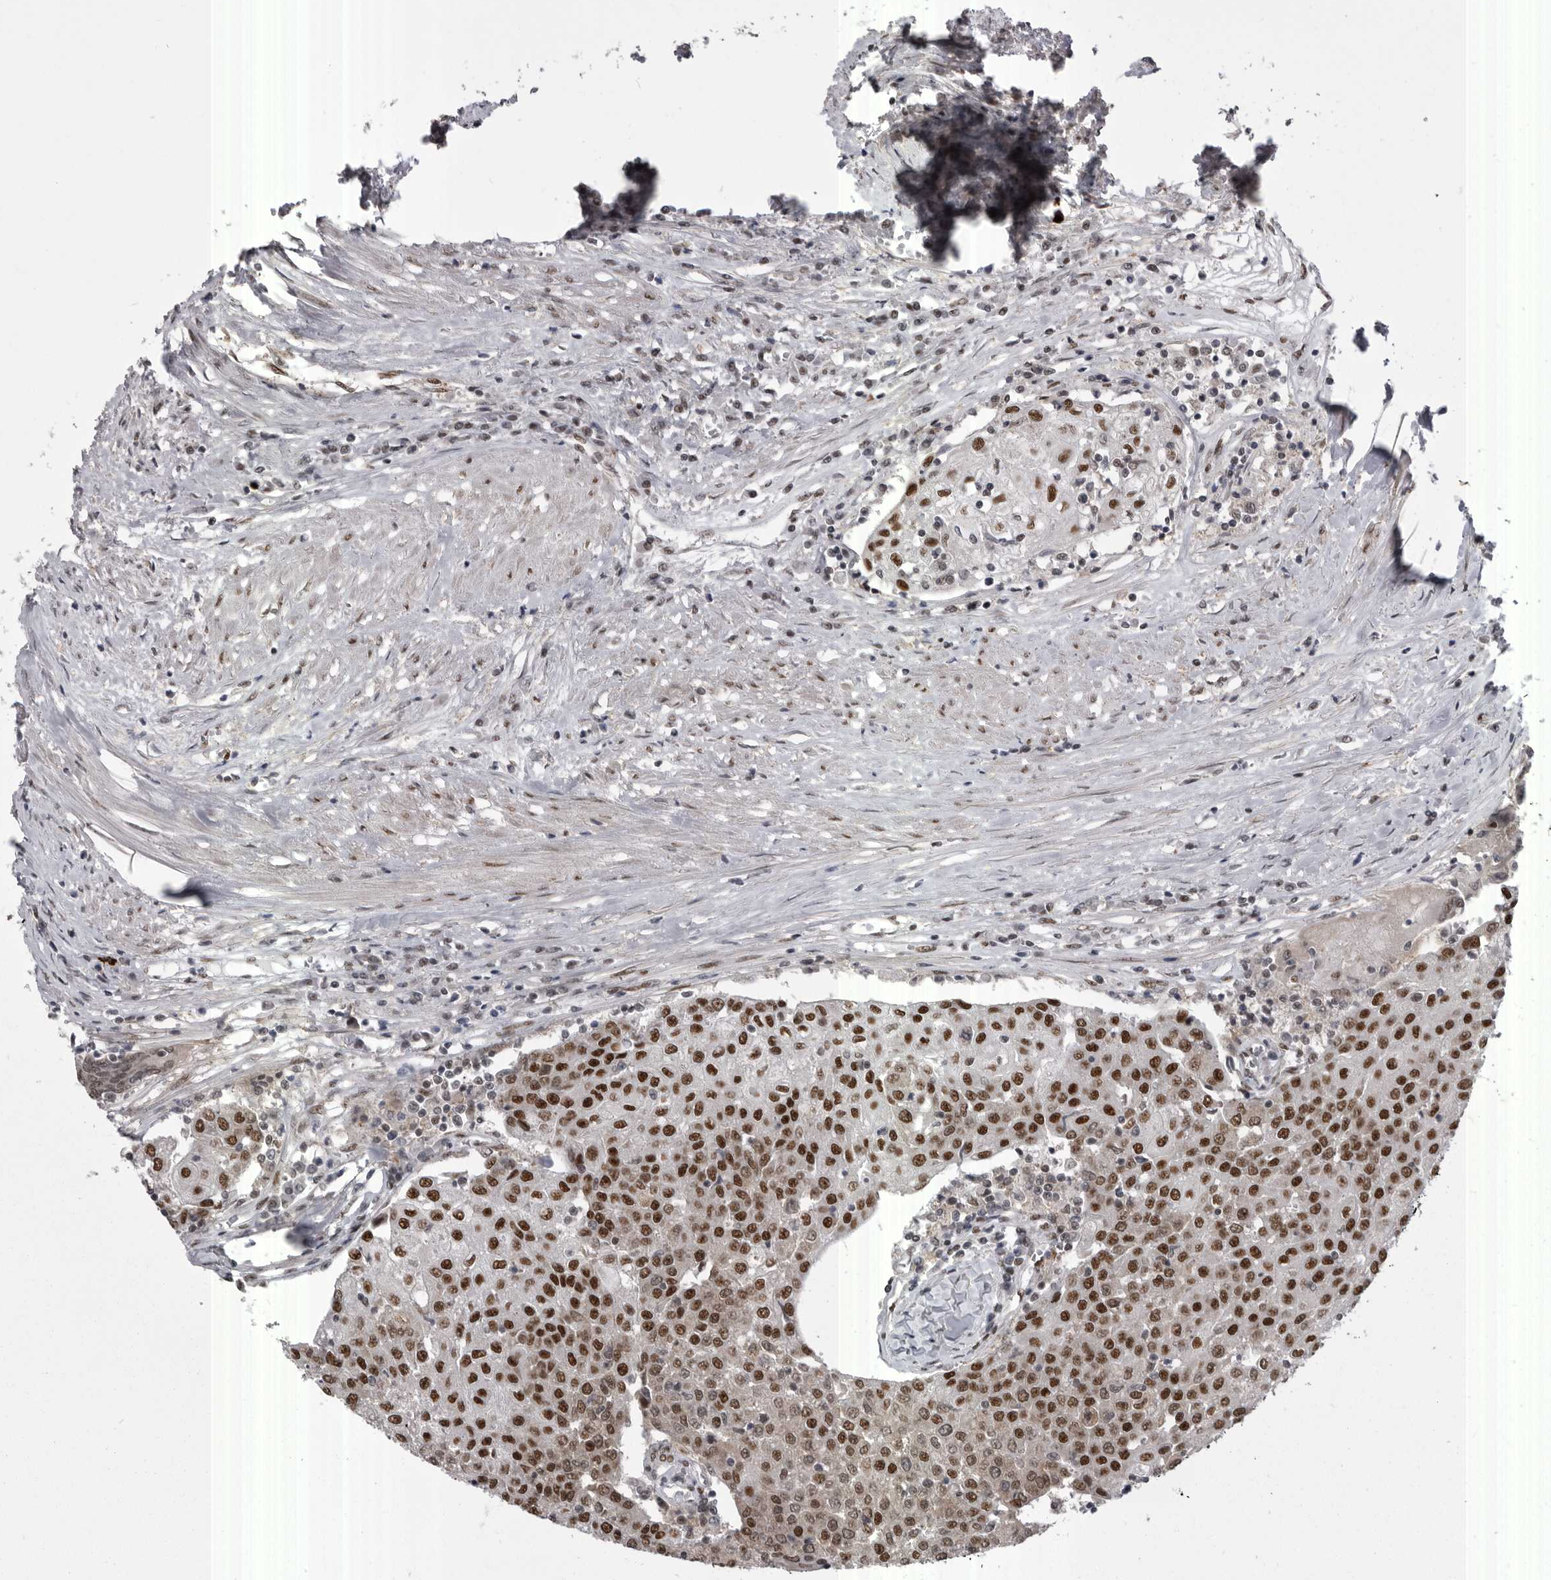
{"staining": {"intensity": "strong", "quantity": ">75%", "location": "nuclear"}, "tissue": "urothelial cancer", "cell_type": "Tumor cells", "image_type": "cancer", "snomed": [{"axis": "morphology", "description": "Urothelial carcinoma, High grade"}, {"axis": "topography", "description": "Urinary bladder"}], "caption": "A histopathology image showing strong nuclear staining in about >75% of tumor cells in urothelial cancer, as visualized by brown immunohistochemical staining.", "gene": "MEPCE", "patient": {"sex": "female", "age": 85}}